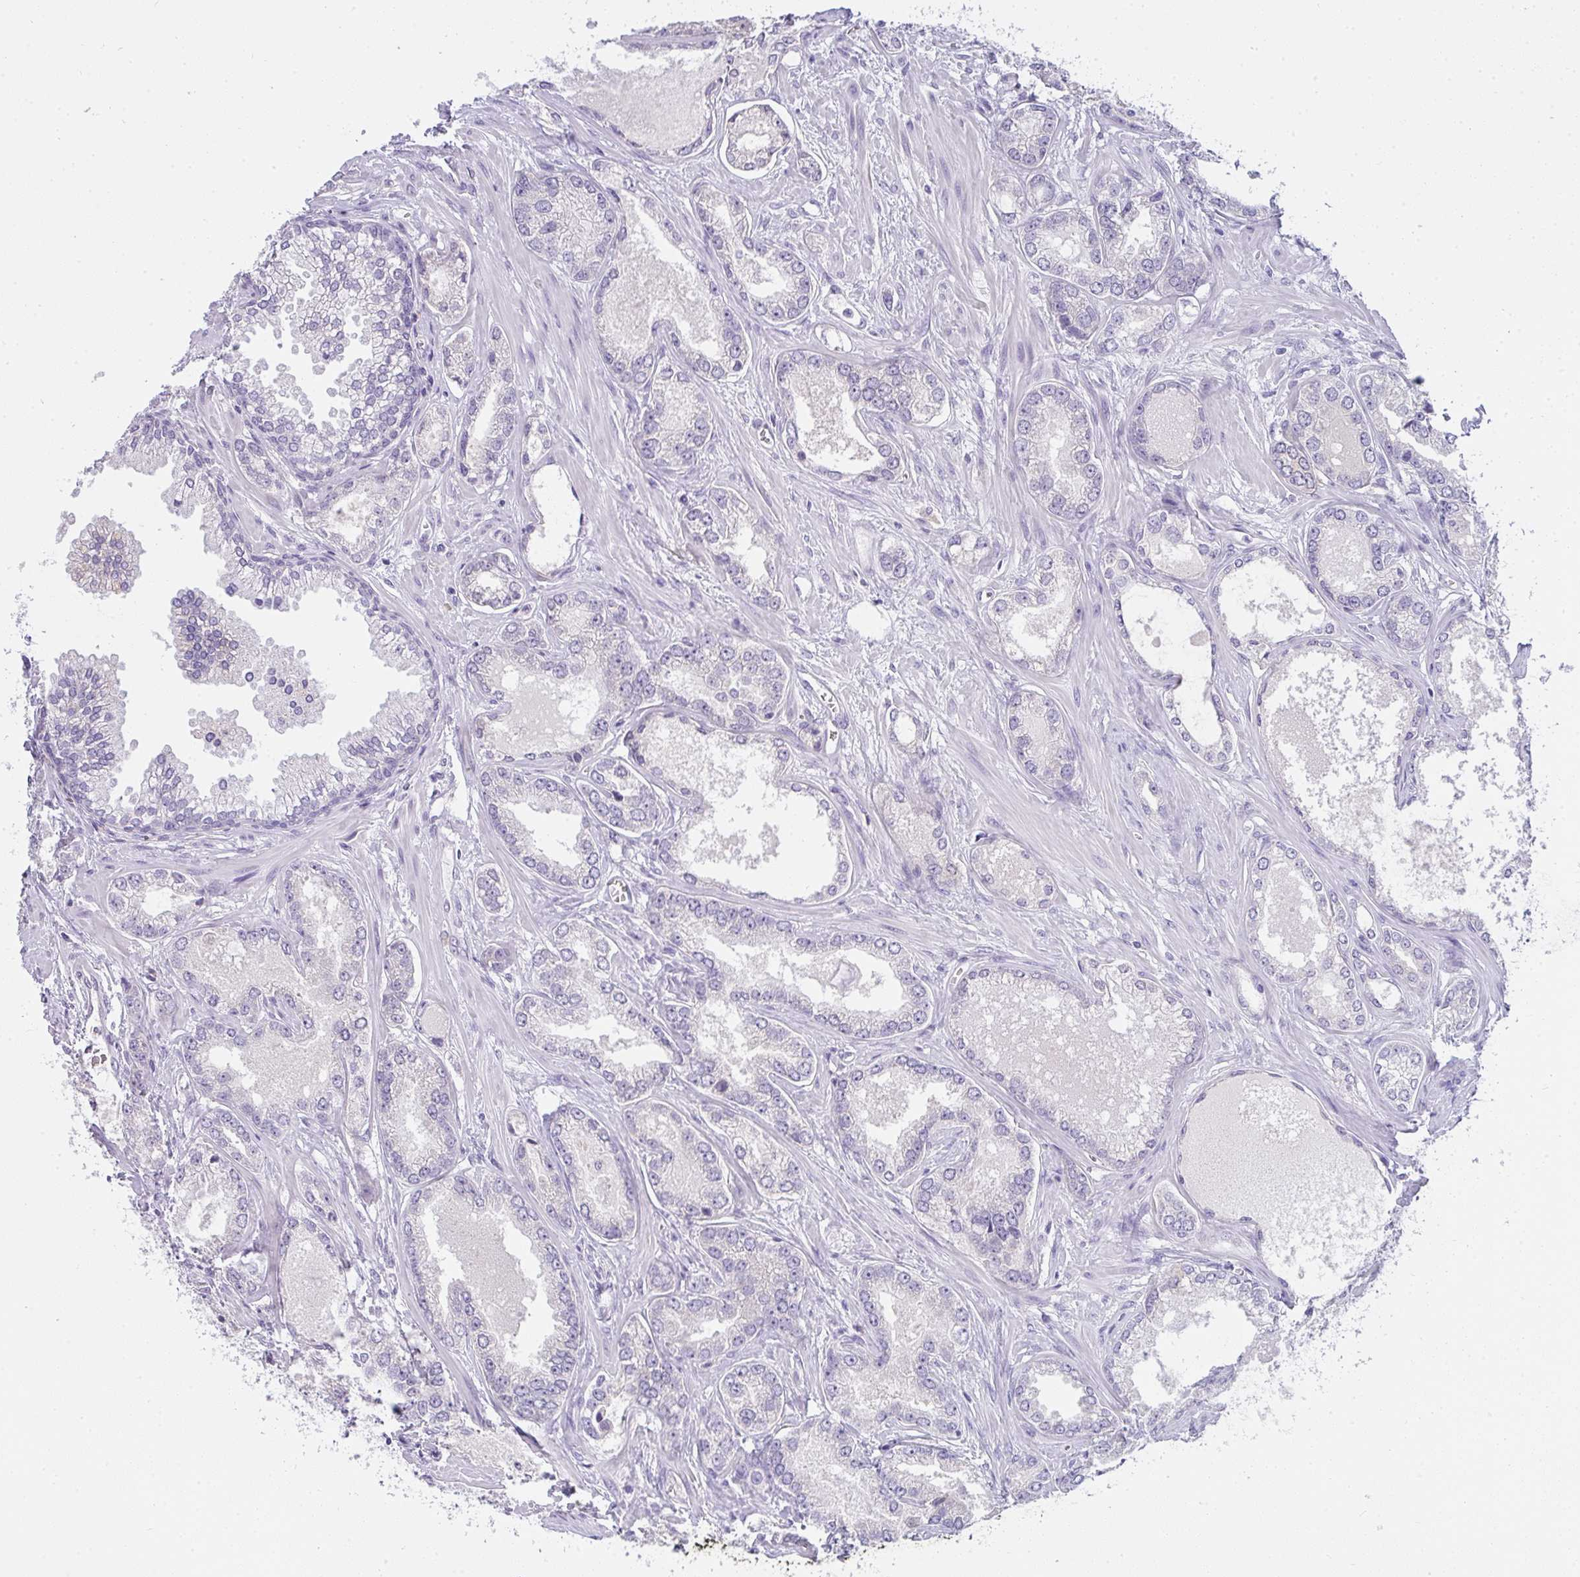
{"staining": {"intensity": "negative", "quantity": "none", "location": "none"}, "tissue": "prostate cancer", "cell_type": "Tumor cells", "image_type": "cancer", "snomed": [{"axis": "morphology", "description": "Adenocarcinoma, Medium grade"}, {"axis": "topography", "description": "Prostate"}], "caption": "Tumor cells show no significant positivity in prostate adenocarcinoma (medium-grade).", "gene": "COX7B", "patient": {"sex": "male", "age": 57}}